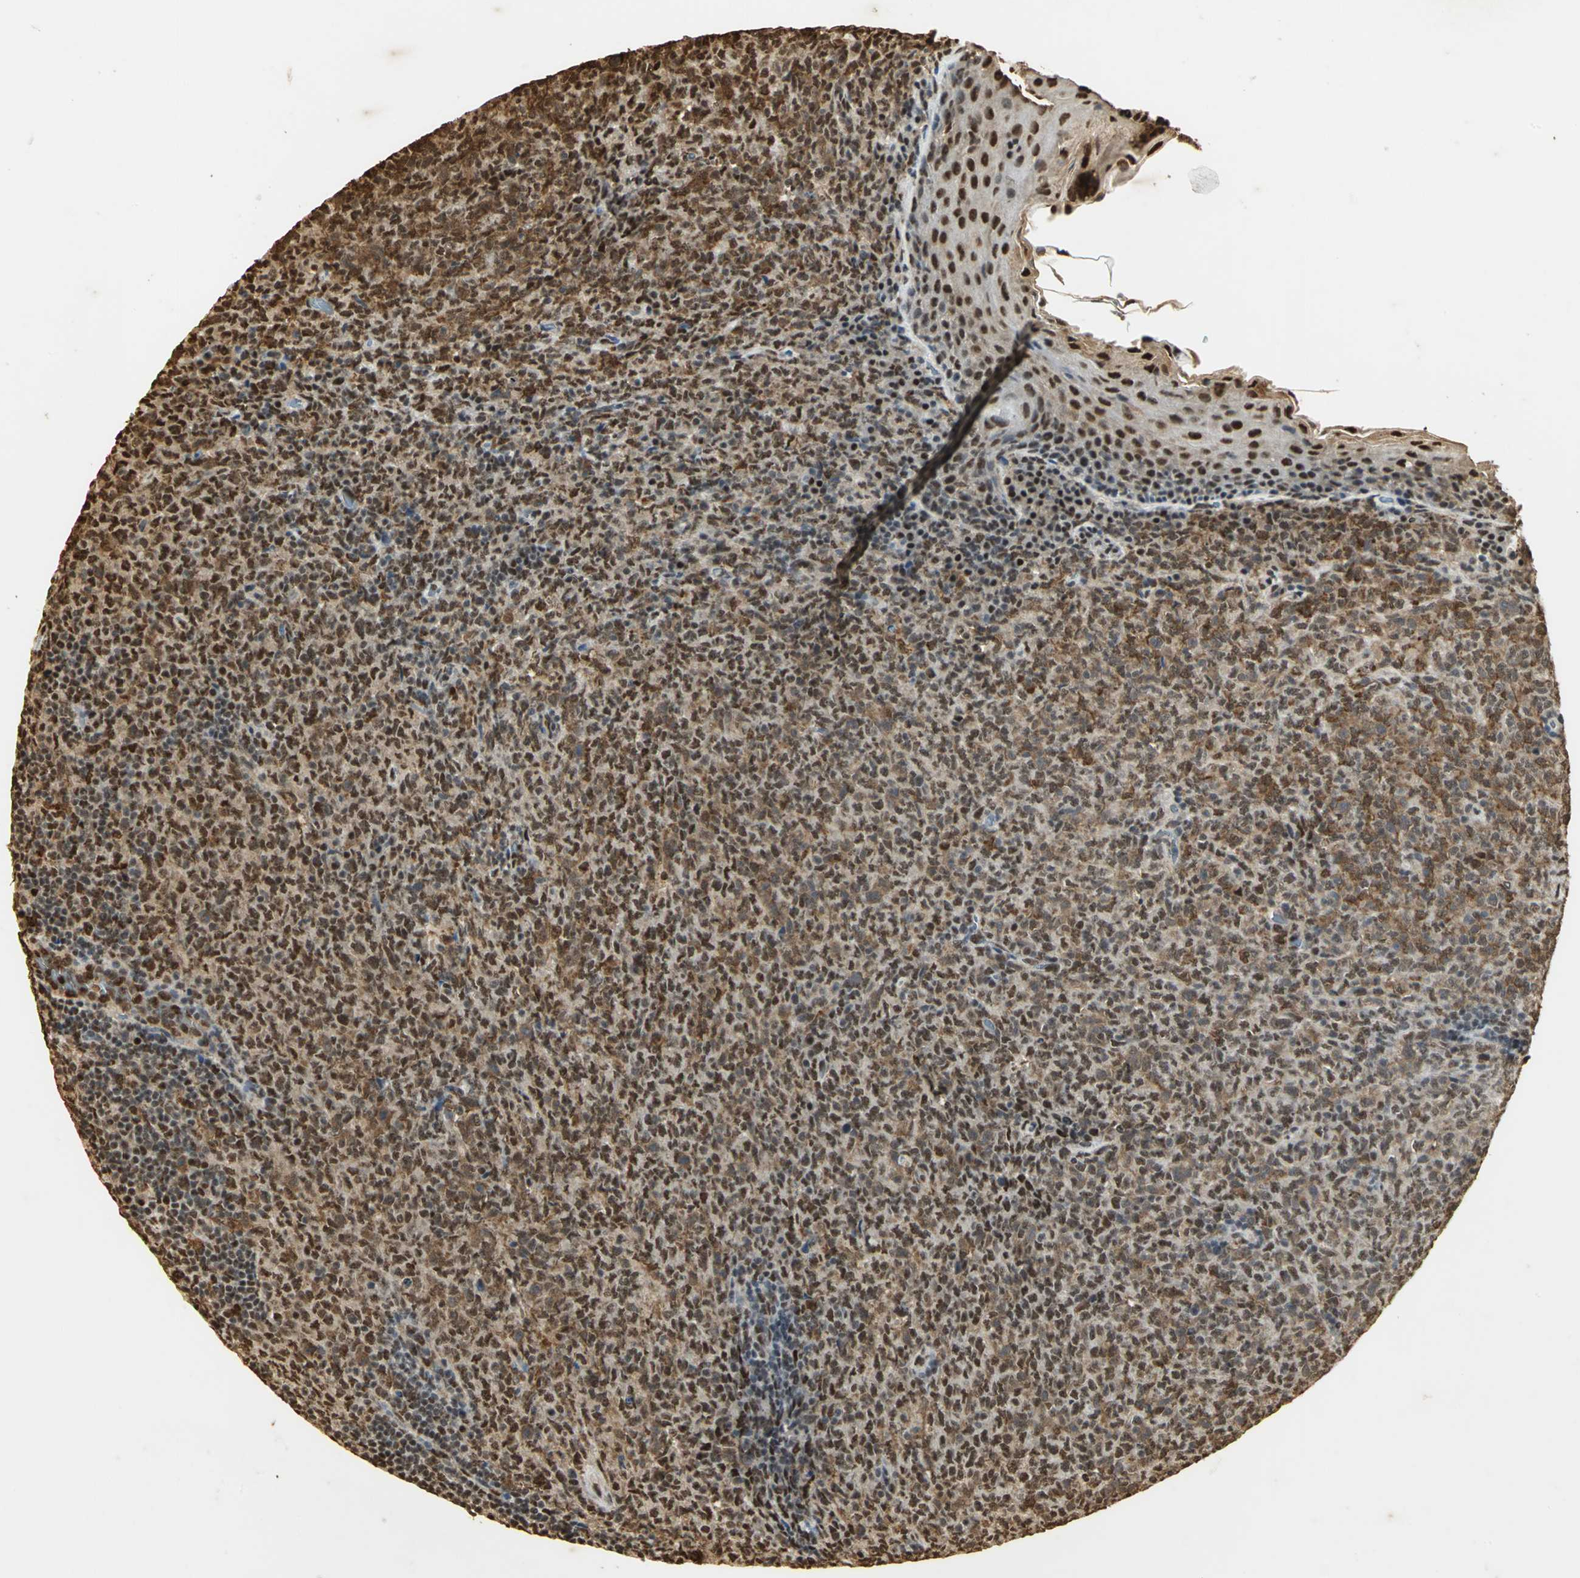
{"staining": {"intensity": "strong", "quantity": ">75%", "location": "cytoplasmic/membranous,nuclear"}, "tissue": "lymphoma", "cell_type": "Tumor cells", "image_type": "cancer", "snomed": [{"axis": "morphology", "description": "Malignant lymphoma, non-Hodgkin's type, High grade"}, {"axis": "topography", "description": "Tonsil"}], "caption": "Lymphoma stained for a protein displays strong cytoplasmic/membranous and nuclear positivity in tumor cells.", "gene": "SET", "patient": {"sex": "female", "age": 36}}